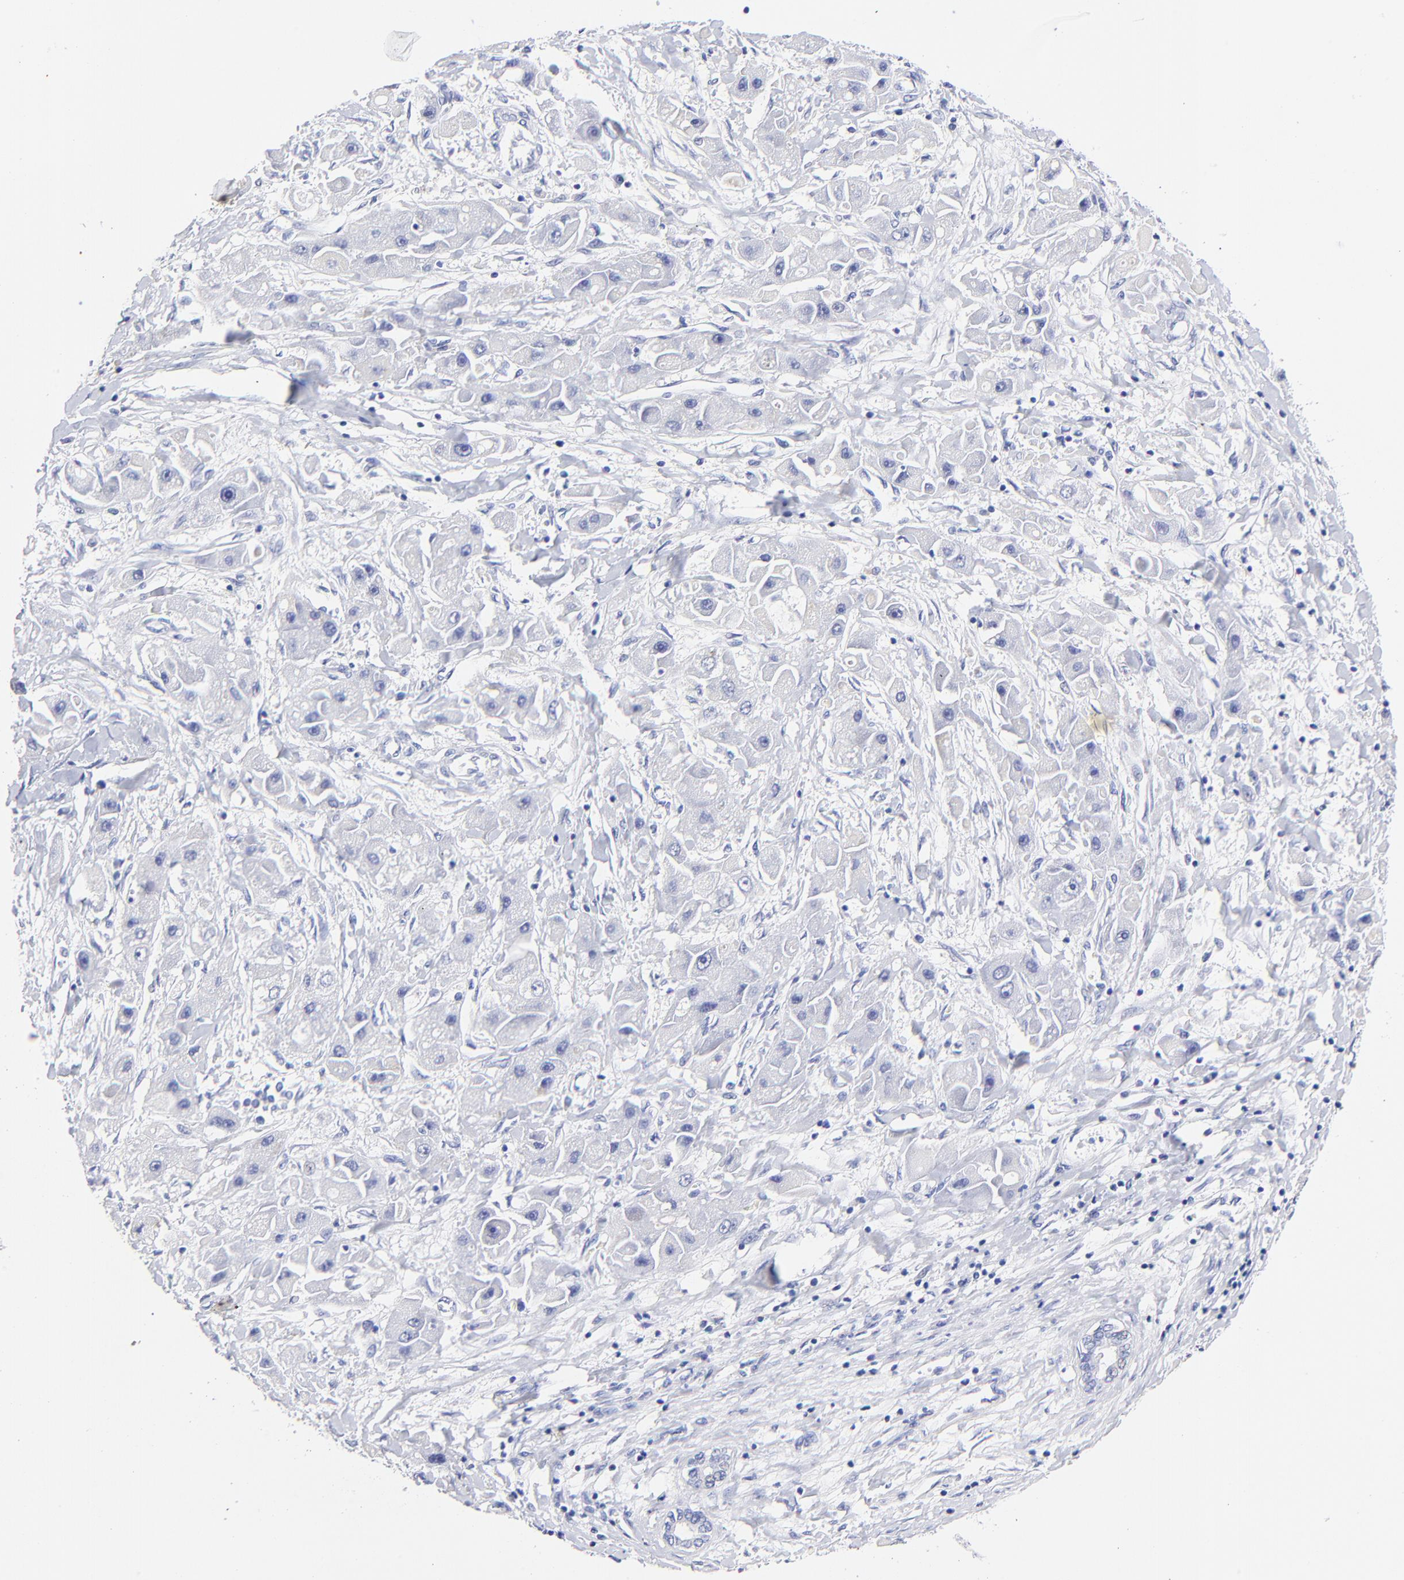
{"staining": {"intensity": "negative", "quantity": "none", "location": "none"}, "tissue": "liver cancer", "cell_type": "Tumor cells", "image_type": "cancer", "snomed": [{"axis": "morphology", "description": "Carcinoma, Hepatocellular, NOS"}, {"axis": "topography", "description": "Liver"}], "caption": "Tumor cells are negative for brown protein staining in liver cancer.", "gene": "HORMAD2", "patient": {"sex": "male", "age": 24}}